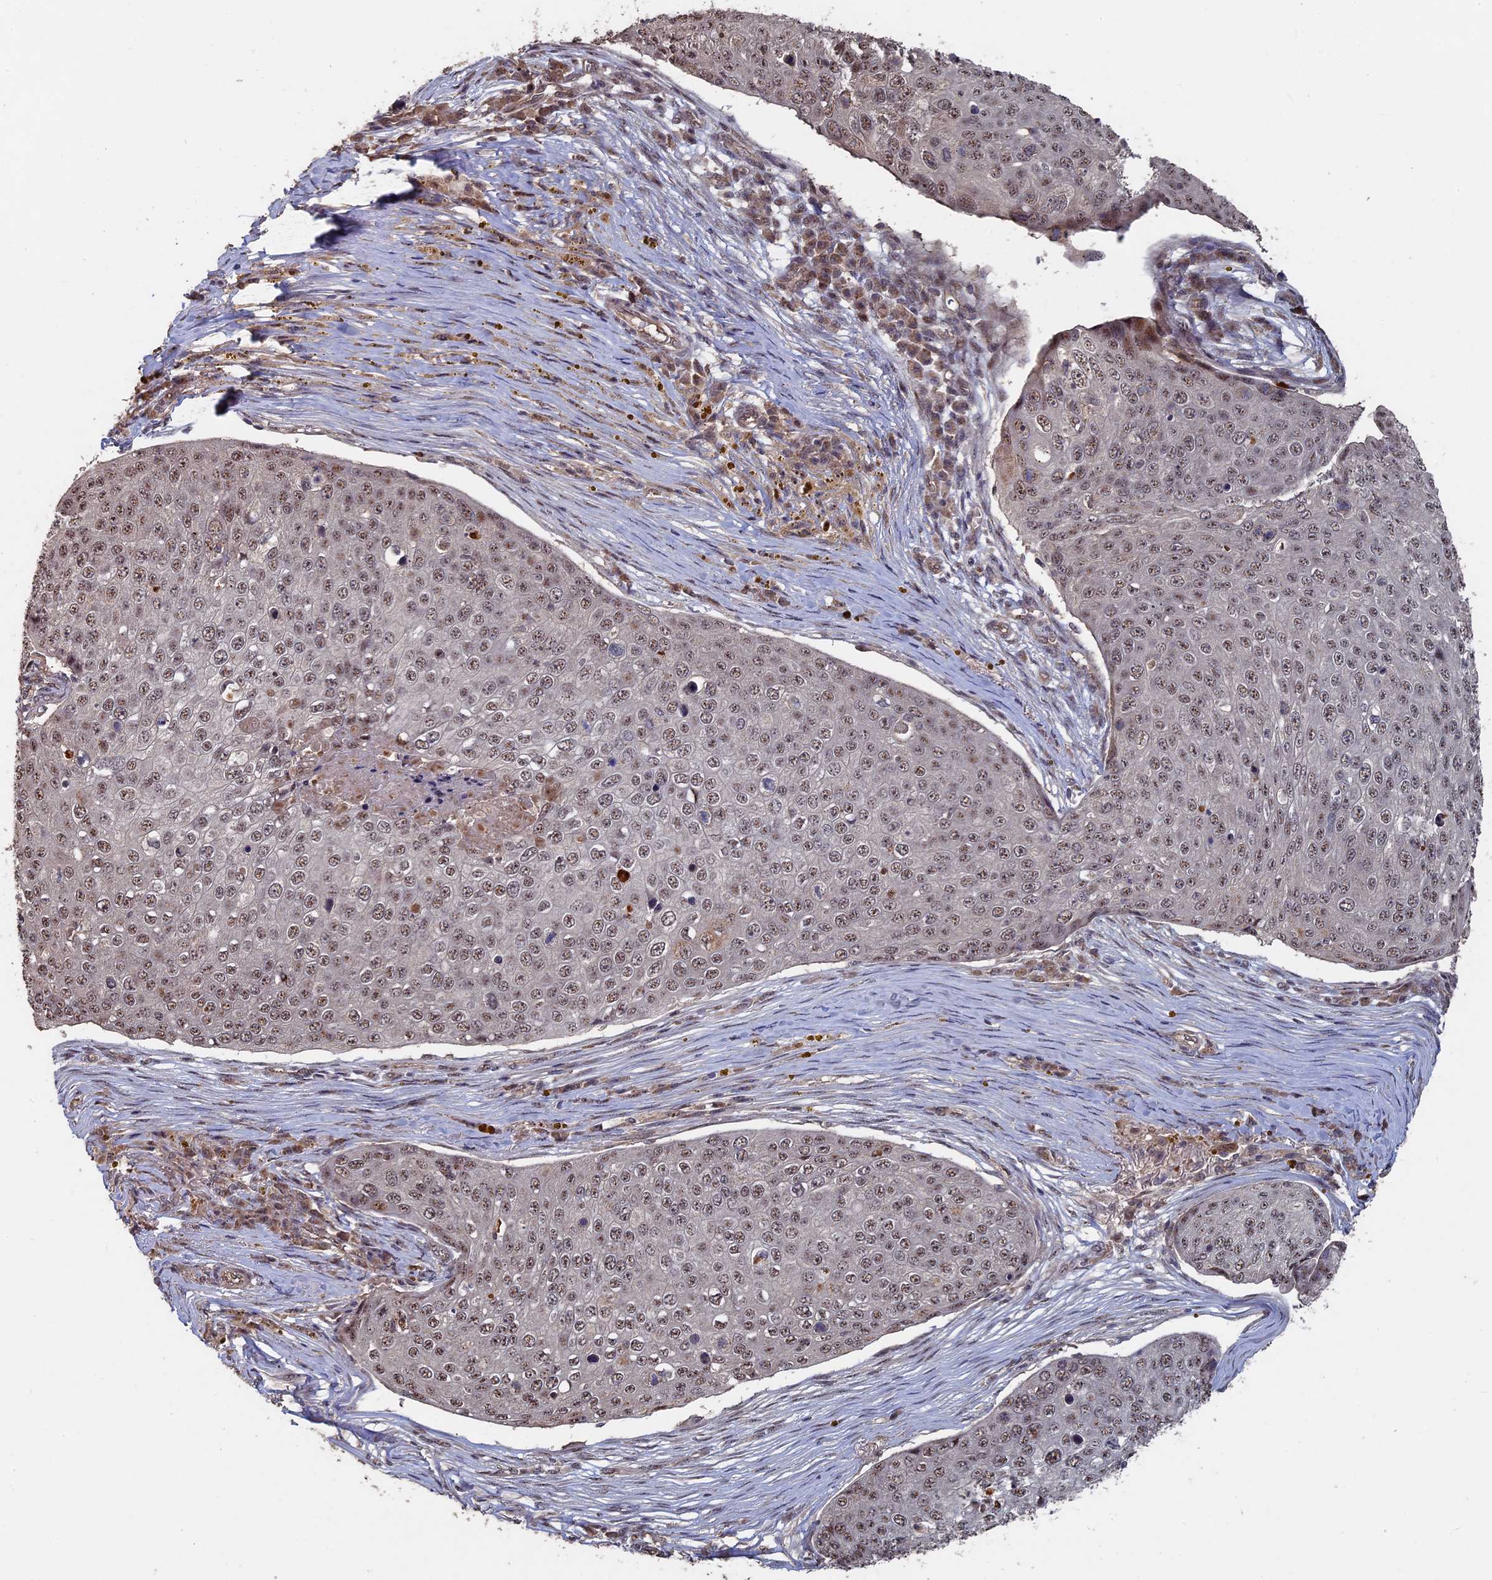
{"staining": {"intensity": "moderate", "quantity": ">75%", "location": "nuclear"}, "tissue": "skin cancer", "cell_type": "Tumor cells", "image_type": "cancer", "snomed": [{"axis": "morphology", "description": "Squamous cell carcinoma, NOS"}, {"axis": "topography", "description": "Skin"}], "caption": "IHC (DAB) staining of human skin cancer (squamous cell carcinoma) shows moderate nuclear protein staining in about >75% of tumor cells.", "gene": "KIAA1328", "patient": {"sex": "male", "age": 71}}